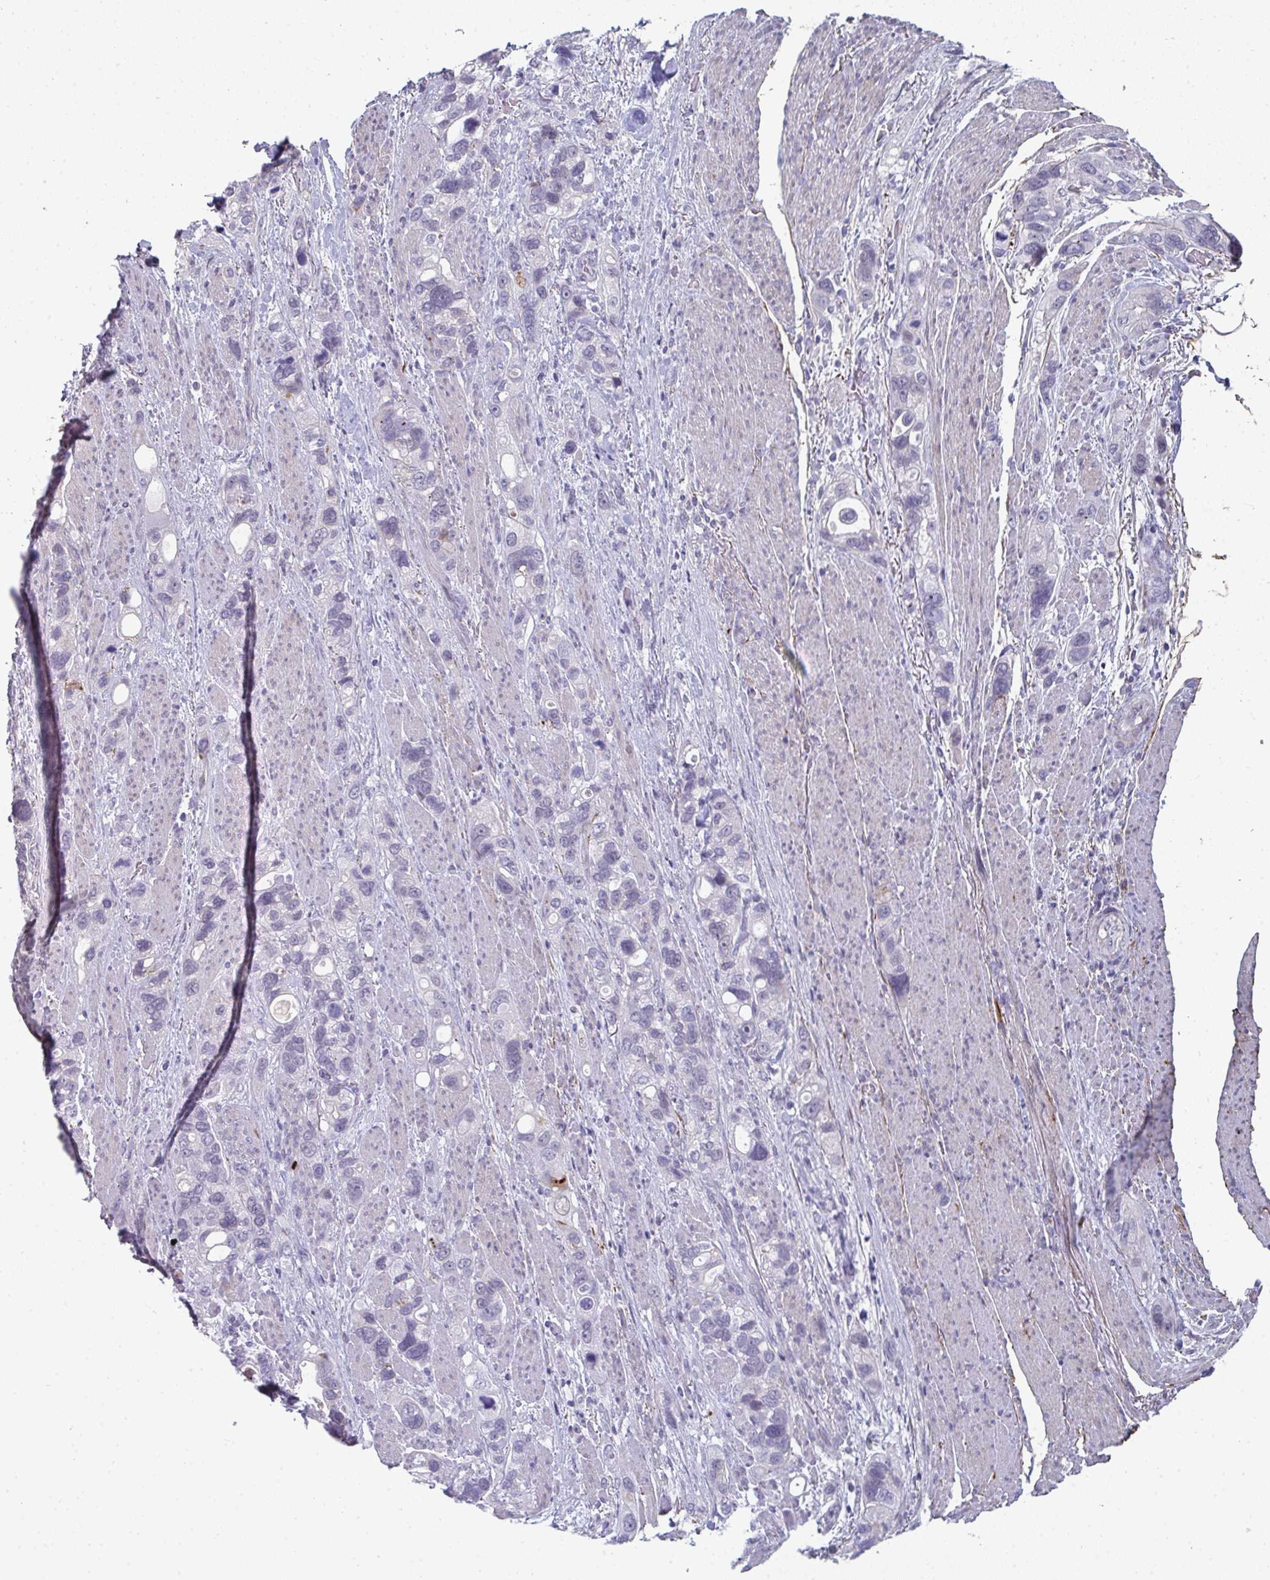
{"staining": {"intensity": "negative", "quantity": "none", "location": "none"}, "tissue": "stomach cancer", "cell_type": "Tumor cells", "image_type": "cancer", "snomed": [{"axis": "morphology", "description": "Adenocarcinoma, NOS"}, {"axis": "topography", "description": "Stomach, upper"}], "caption": "Tumor cells show no significant protein staining in stomach adenocarcinoma.", "gene": "A1CF", "patient": {"sex": "female", "age": 81}}